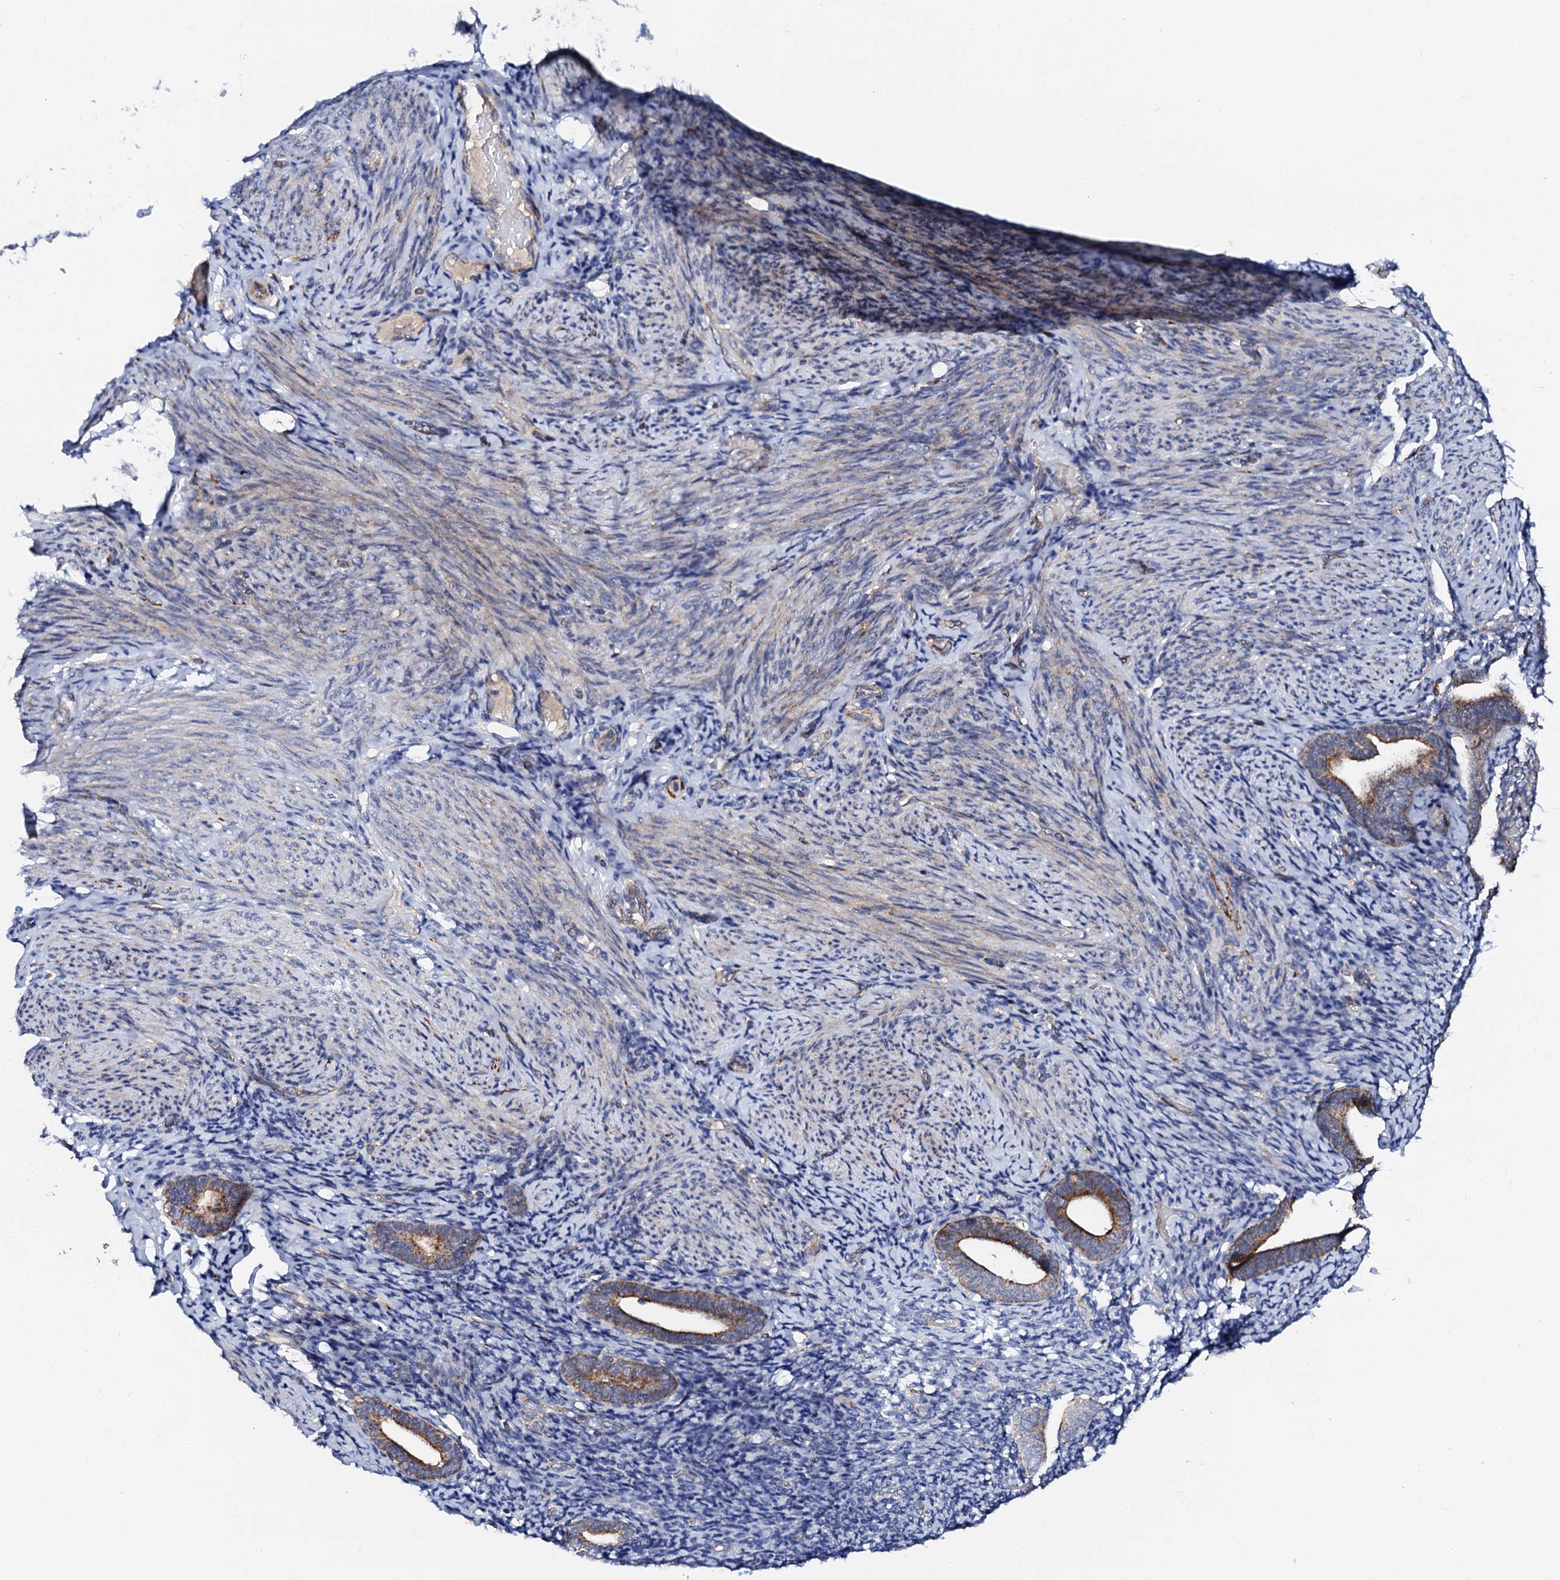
{"staining": {"intensity": "negative", "quantity": "none", "location": "none"}, "tissue": "endometrium", "cell_type": "Cells in endometrial stroma", "image_type": "normal", "snomed": [{"axis": "morphology", "description": "Normal tissue, NOS"}, {"axis": "topography", "description": "Endometrium"}], "caption": "Cells in endometrial stroma are negative for protein expression in benign human endometrium. (DAB immunohistochemistry (IHC), high magnification).", "gene": "UBE3C", "patient": {"sex": "female", "age": 51}}